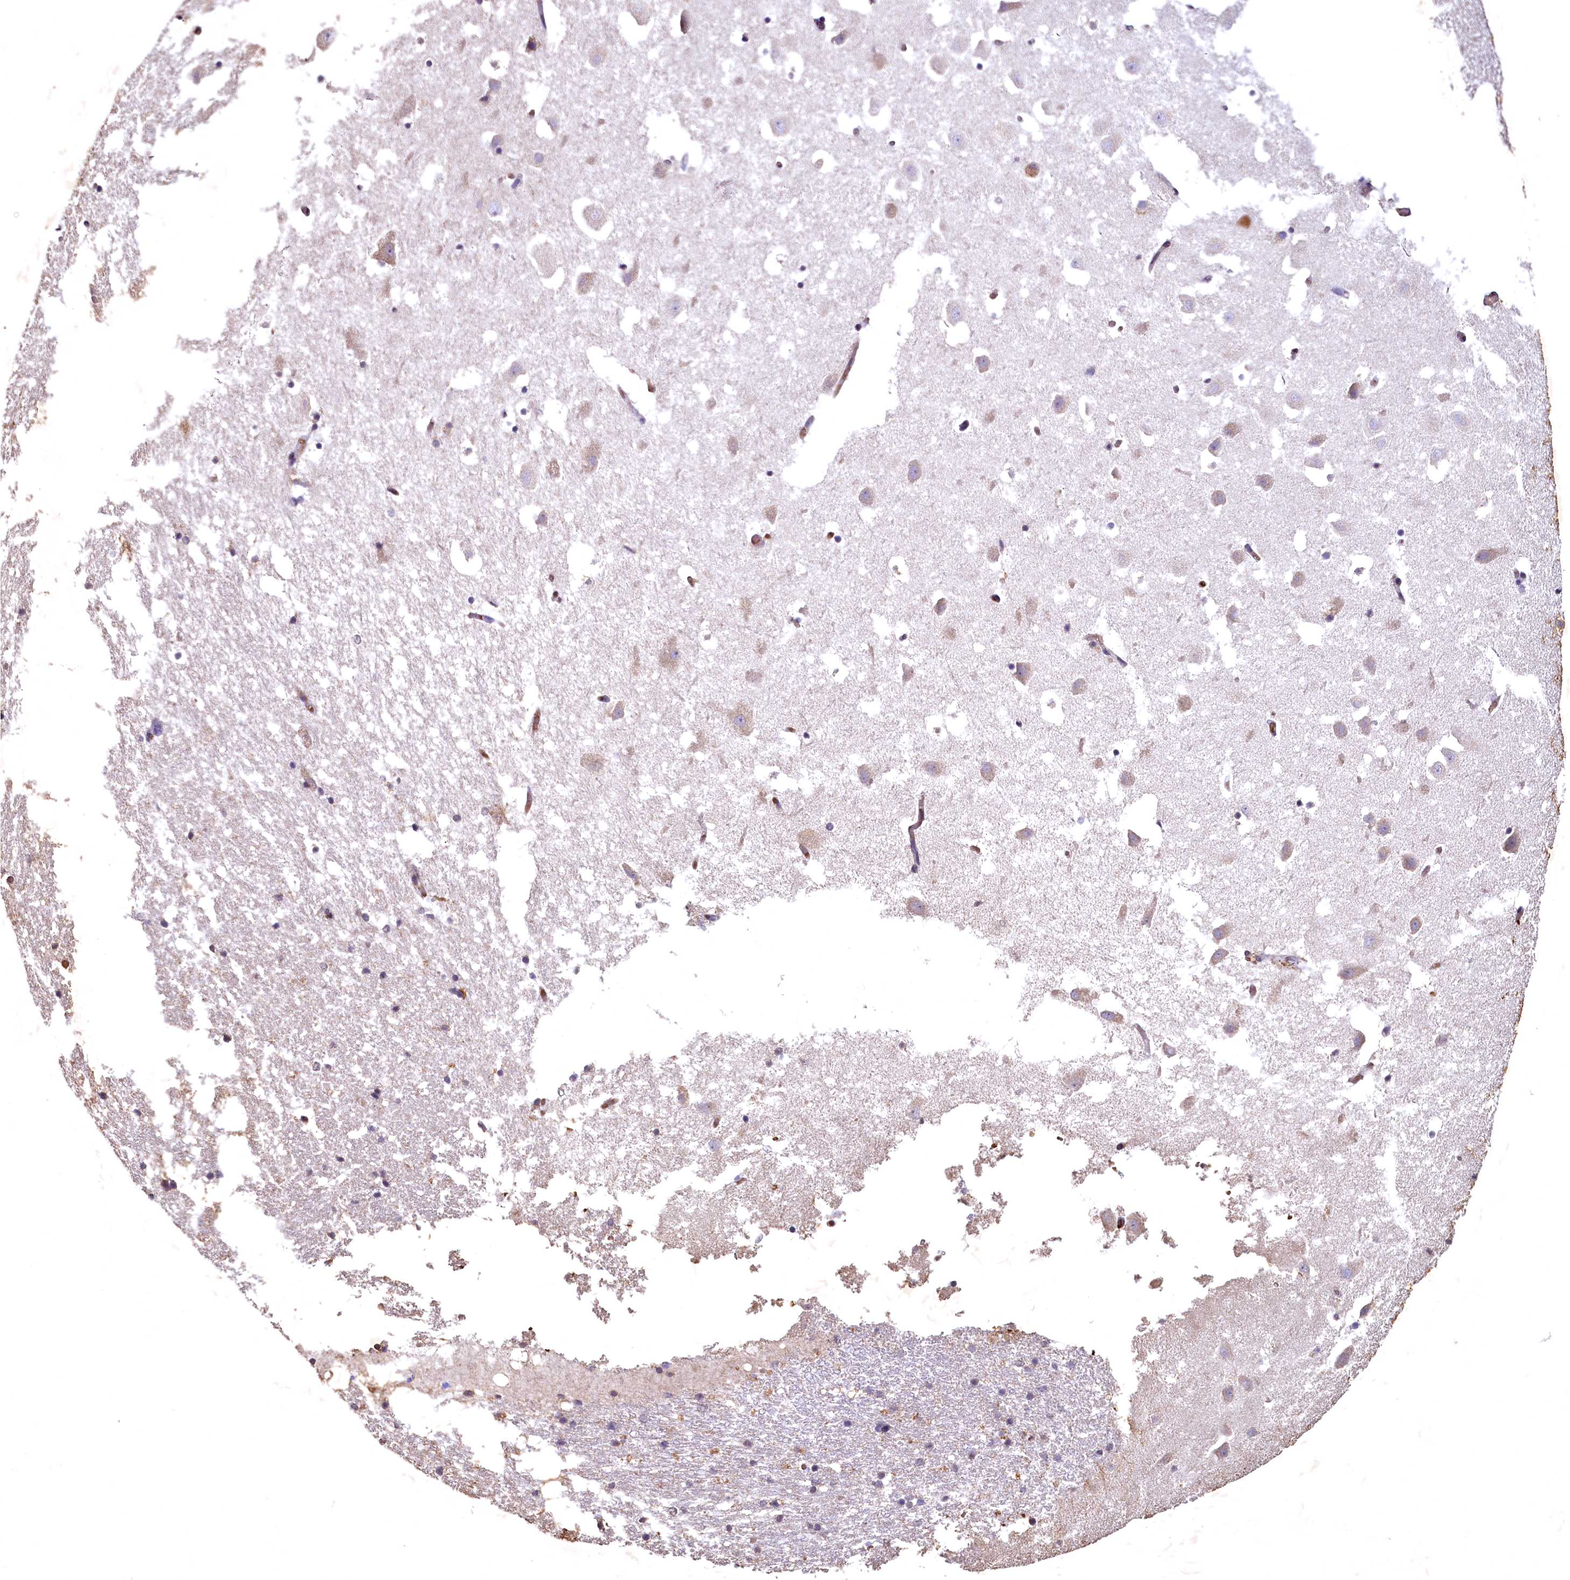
{"staining": {"intensity": "negative", "quantity": "none", "location": "none"}, "tissue": "hippocampus", "cell_type": "Glial cells", "image_type": "normal", "snomed": [{"axis": "morphology", "description": "Normal tissue, NOS"}, {"axis": "topography", "description": "Hippocampus"}], "caption": "The image demonstrates no staining of glial cells in unremarkable hippocampus.", "gene": "SPTA1", "patient": {"sex": "female", "age": 52}}